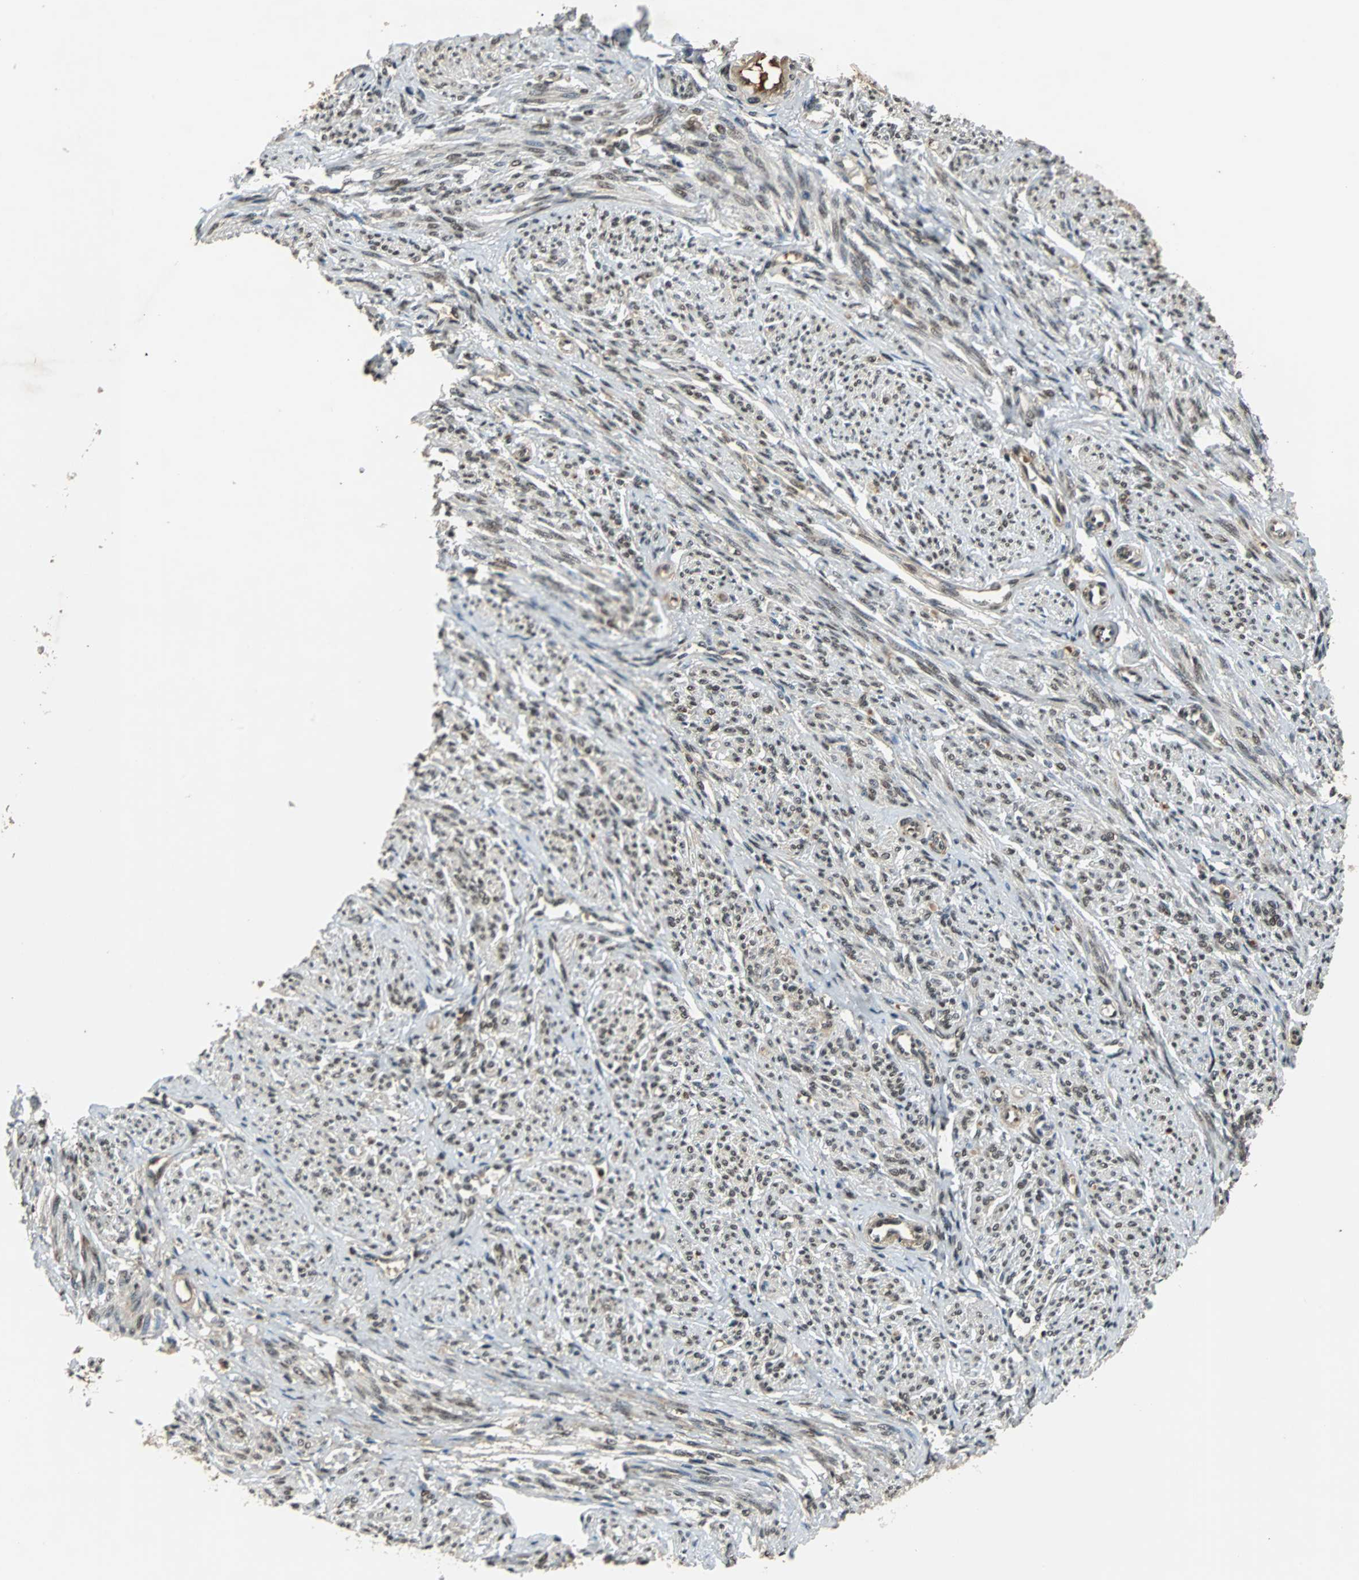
{"staining": {"intensity": "moderate", "quantity": ">75%", "location": "nuclear"}, "tissue": "smooth muscle", "cell_type": "Smooth muscle cells", "image_type": "normal", "snomed": [{"axis": "morphology", "description": "Normal tissue, NOS"}, {"axis": "topography", "description": "Smooth muscle"}], "caption": "About >75% of smooth muscle cells in unremarkable smooth muscle reveal moderate nuclear protein positivity as visualized by brown immunohistochemical staining.", "gene": "PHC1", "patient": {"sex": "female", "age": 65}}